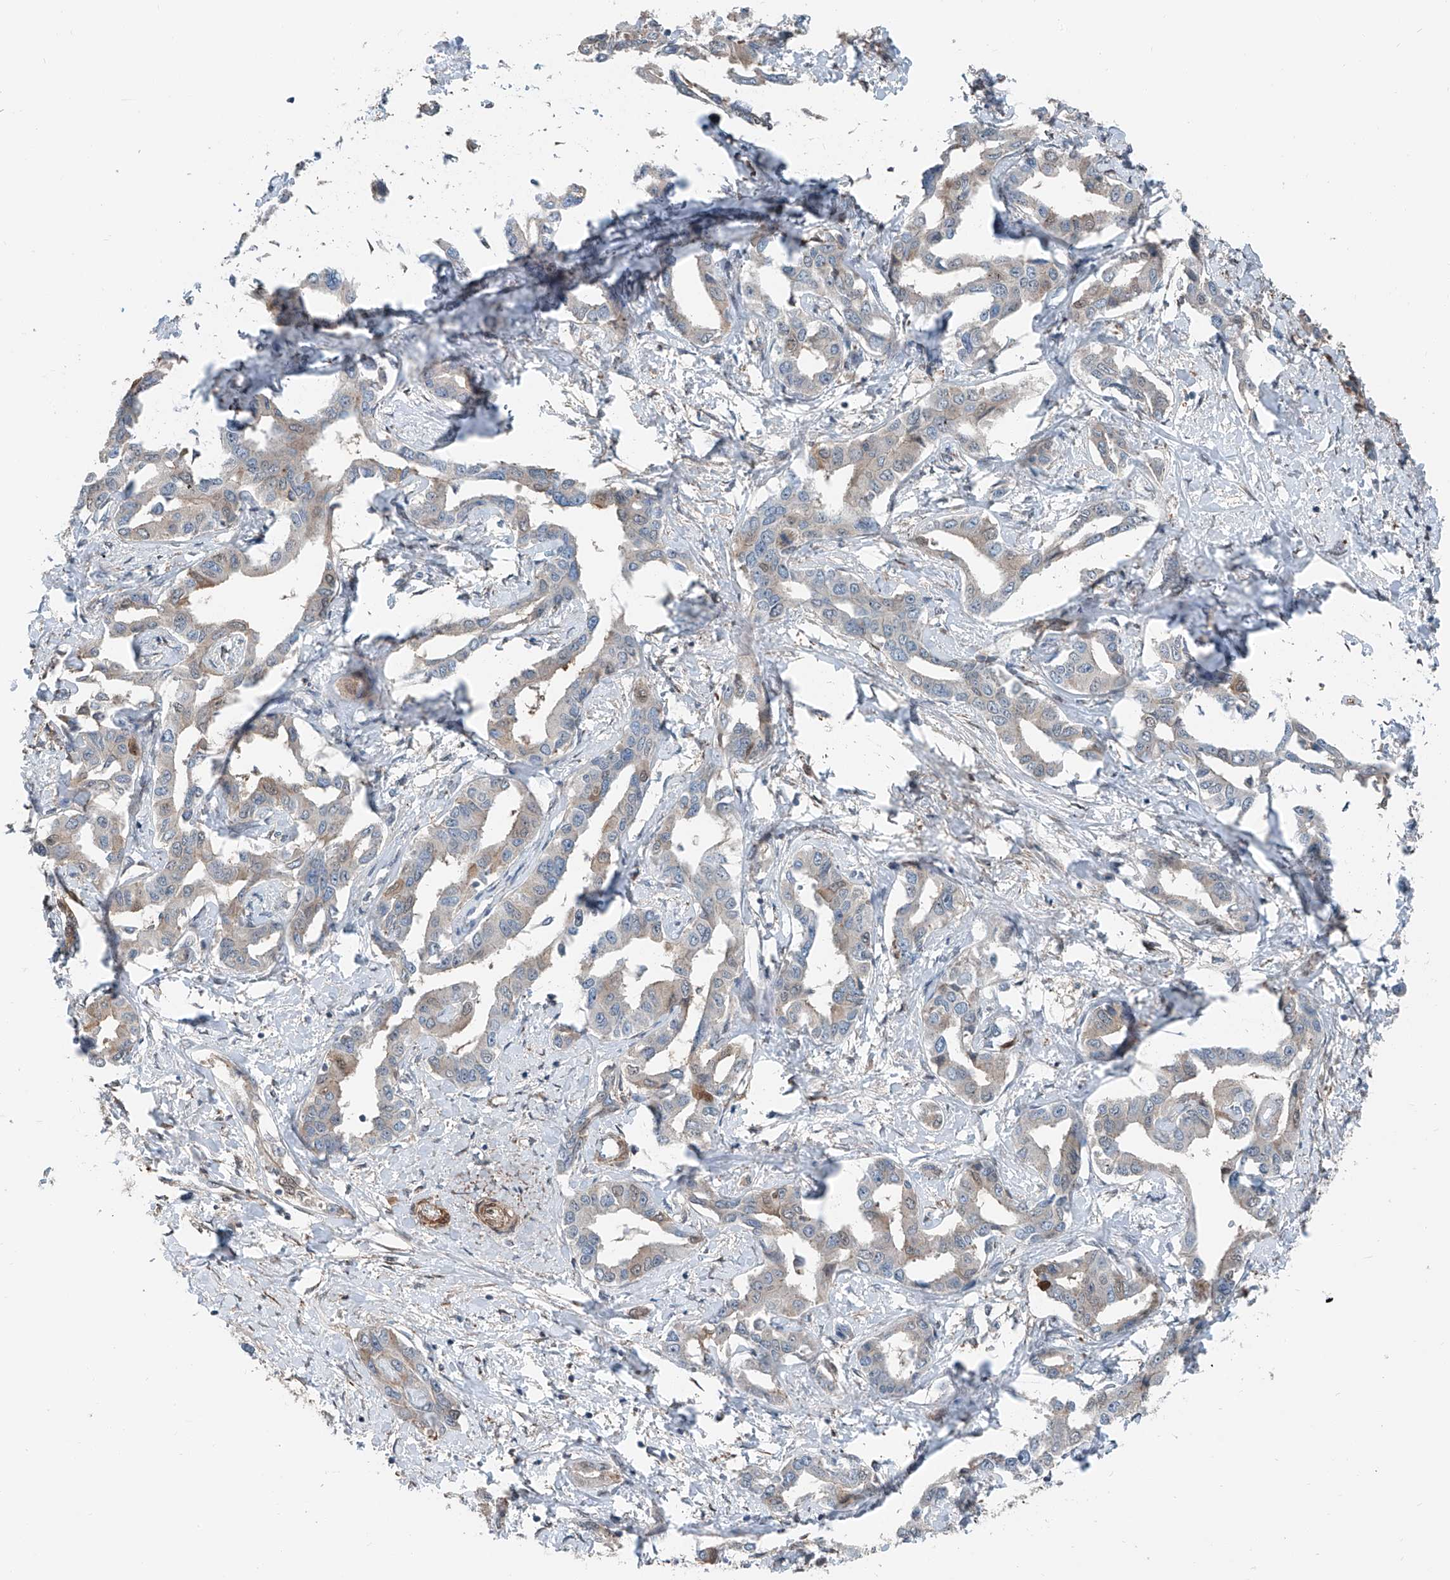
{"staining": {"intensity": "weak", "quantity": "25%-75%", "location": "cytoplasmic/membranous"}, "tissue": "liver cancer", "cell_type": "Tumor cells", "image_type": "cancer", "snomed": [{"axis": "morphology", "description": "Cholangiocarcinoma"}, {"axis": "topography", "description": "Liver"}], "caption": "Liver cancer (cholangiocarcinoma) stained with a brown dye demonstrates weak cytoplasmic/membranous positive staining in approximately 25%-75% of tumor cells.", "gene": "HSPA6", "patient": {"sex": "male", "age": 59}}